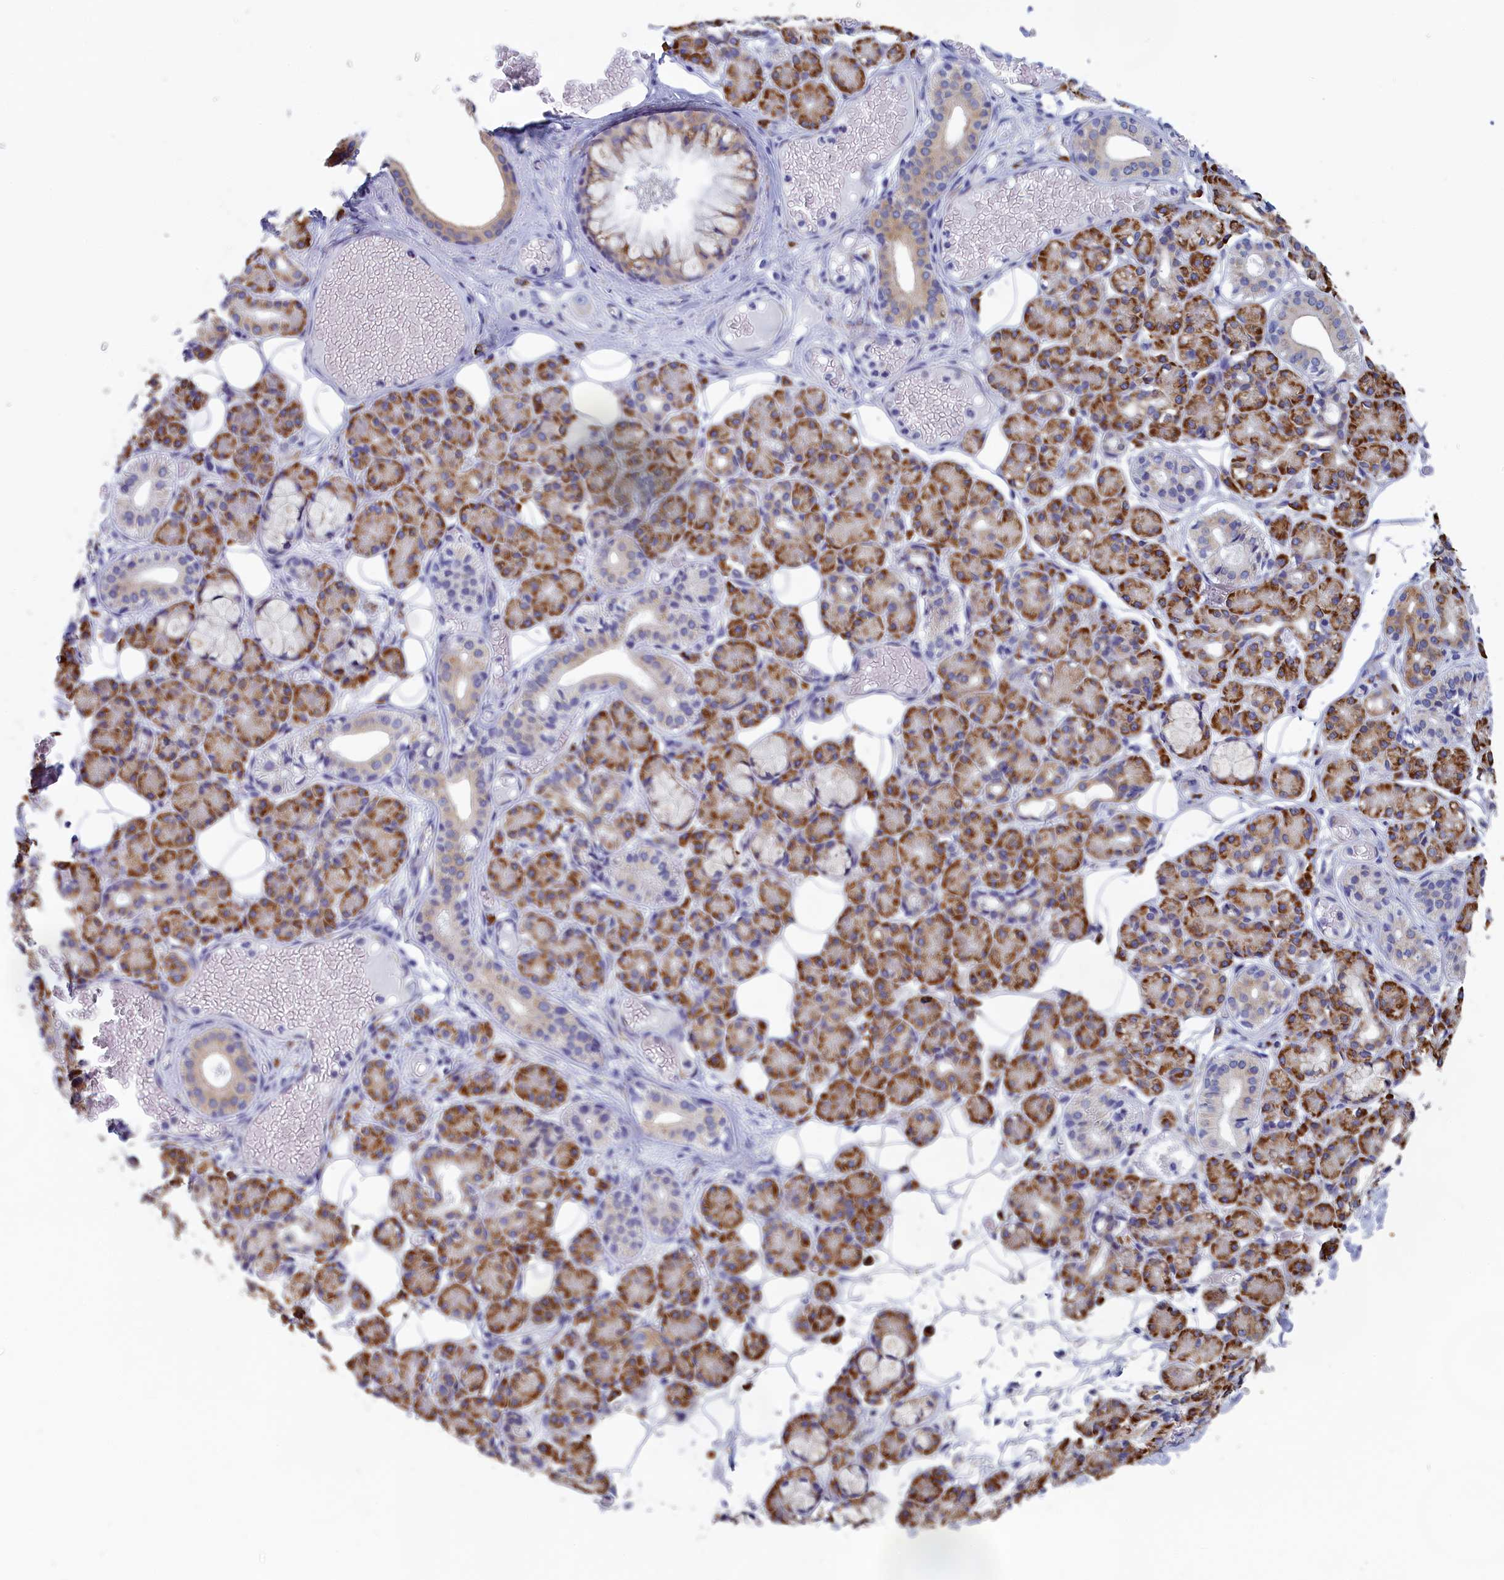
{"staining": {"intensity": "moderate", "quantity": ">75%", "location": "cytoplasmic/membranous"}, "tissue": "salivary gland", "cell_type": "Glandular cells", "image_type": "normal", "snomed": [{"axis": "morphology", "description": "Normal tissue, NOS"}, {"axis": "topography", "description": "Salivary gland"}], "caption": "About >75% of glandular cells in normal human salivary gland reveal moderate cytoplasmic/membranous protein staining as visualized by brown immunohistochemical staining.", "gene": "CCDC68", "patient": {"sex": "male", "age": 63}}